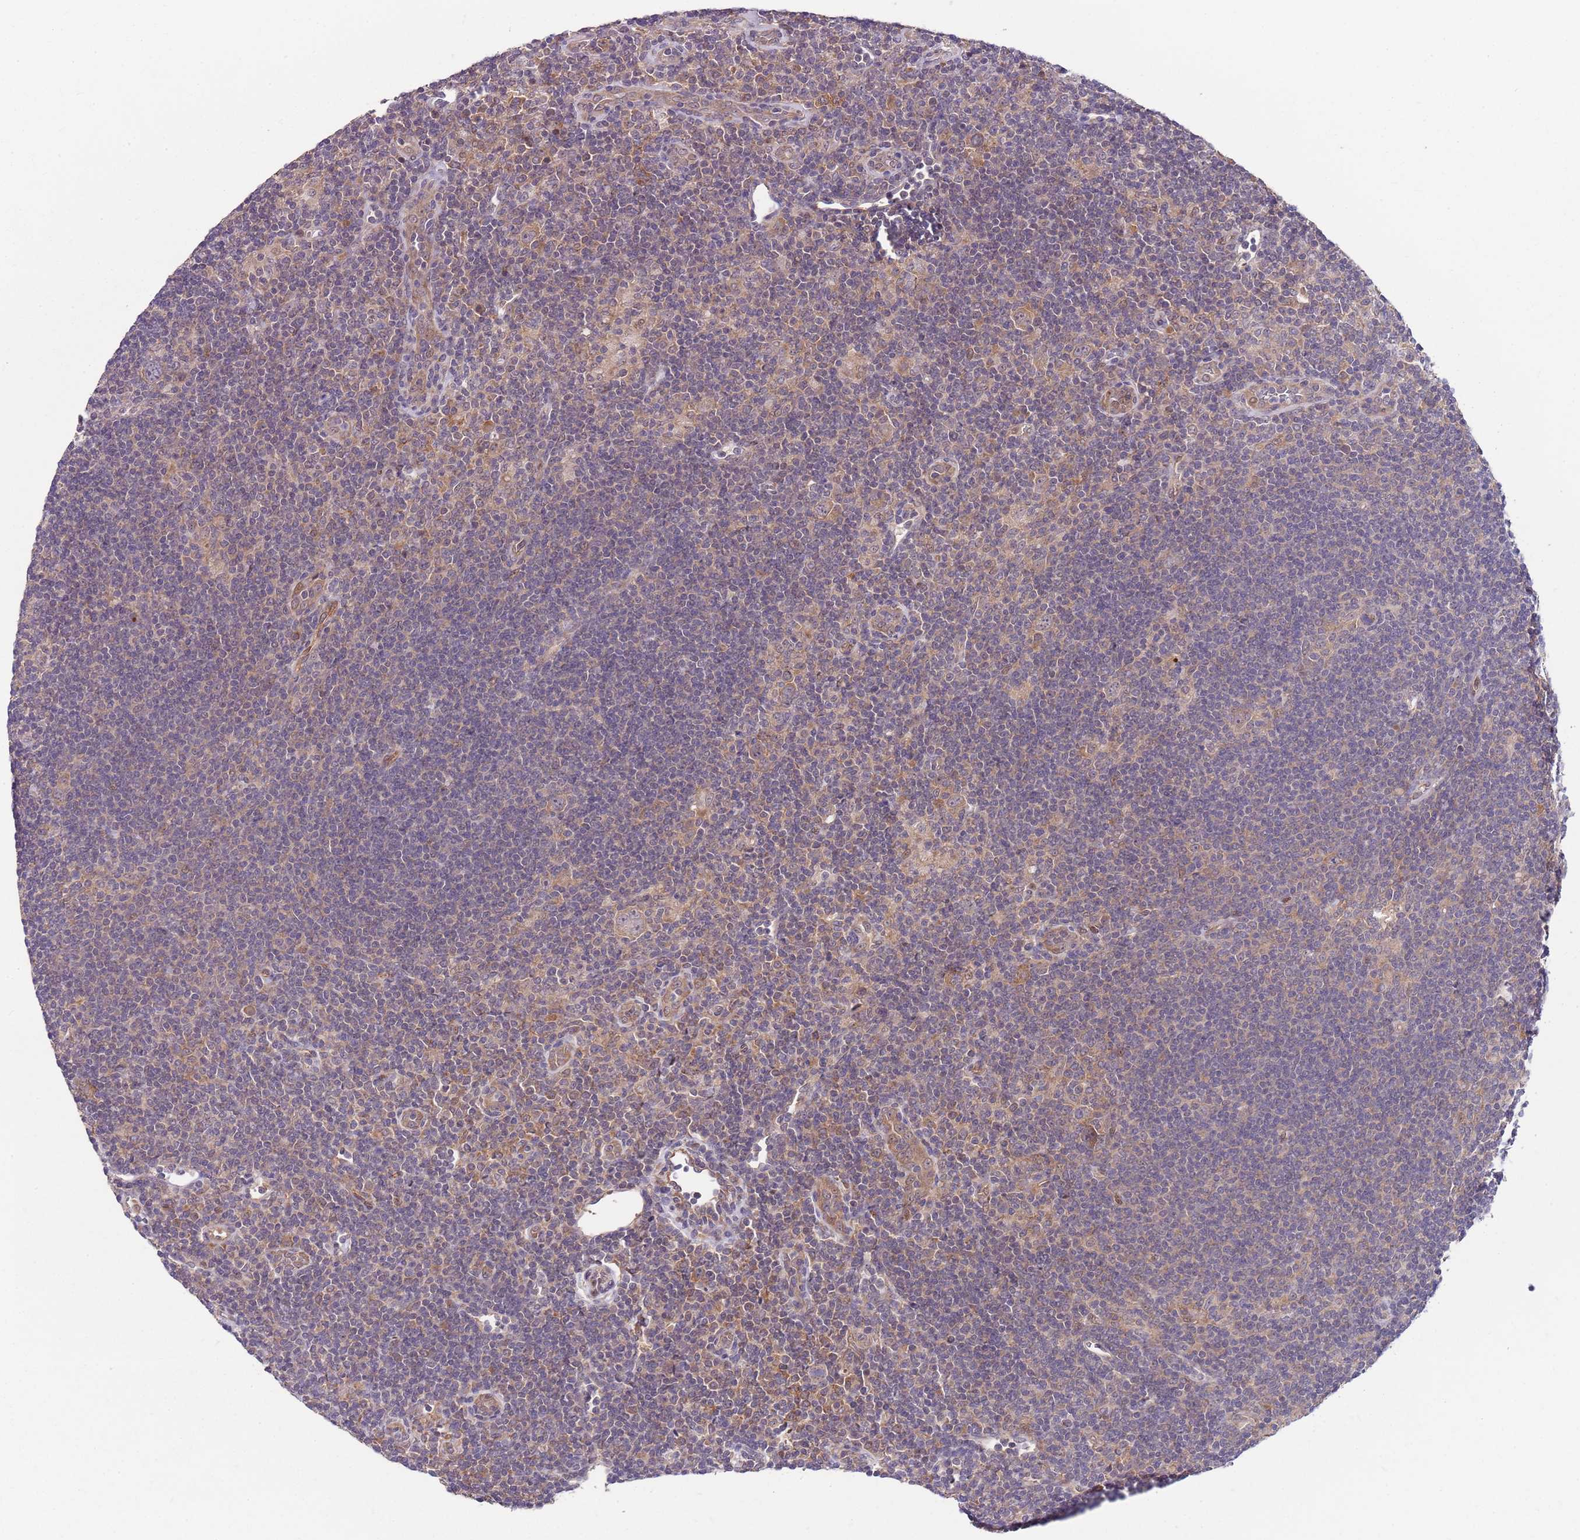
{"staining": {"intensity": "moderate", "quantity": ">75%", "location": "cytoplasmic/membranous"}, "tissue": "lymphoma", "cell_type": "Tumor cells", "image_type": "cancer", "snomed": [{"axis": "morphology", "description": "Hodgkin's disease, NOS"}, {"axis": "topography", "description": "Lymph node"}], "caption": "Protein staining of lymphoma tissue exhibits moderate cytoplasmic/membranous staining in about >75% of tumor cells.", "gene": "FBXL22", "patient": {"sex": "female", "age": 57}}